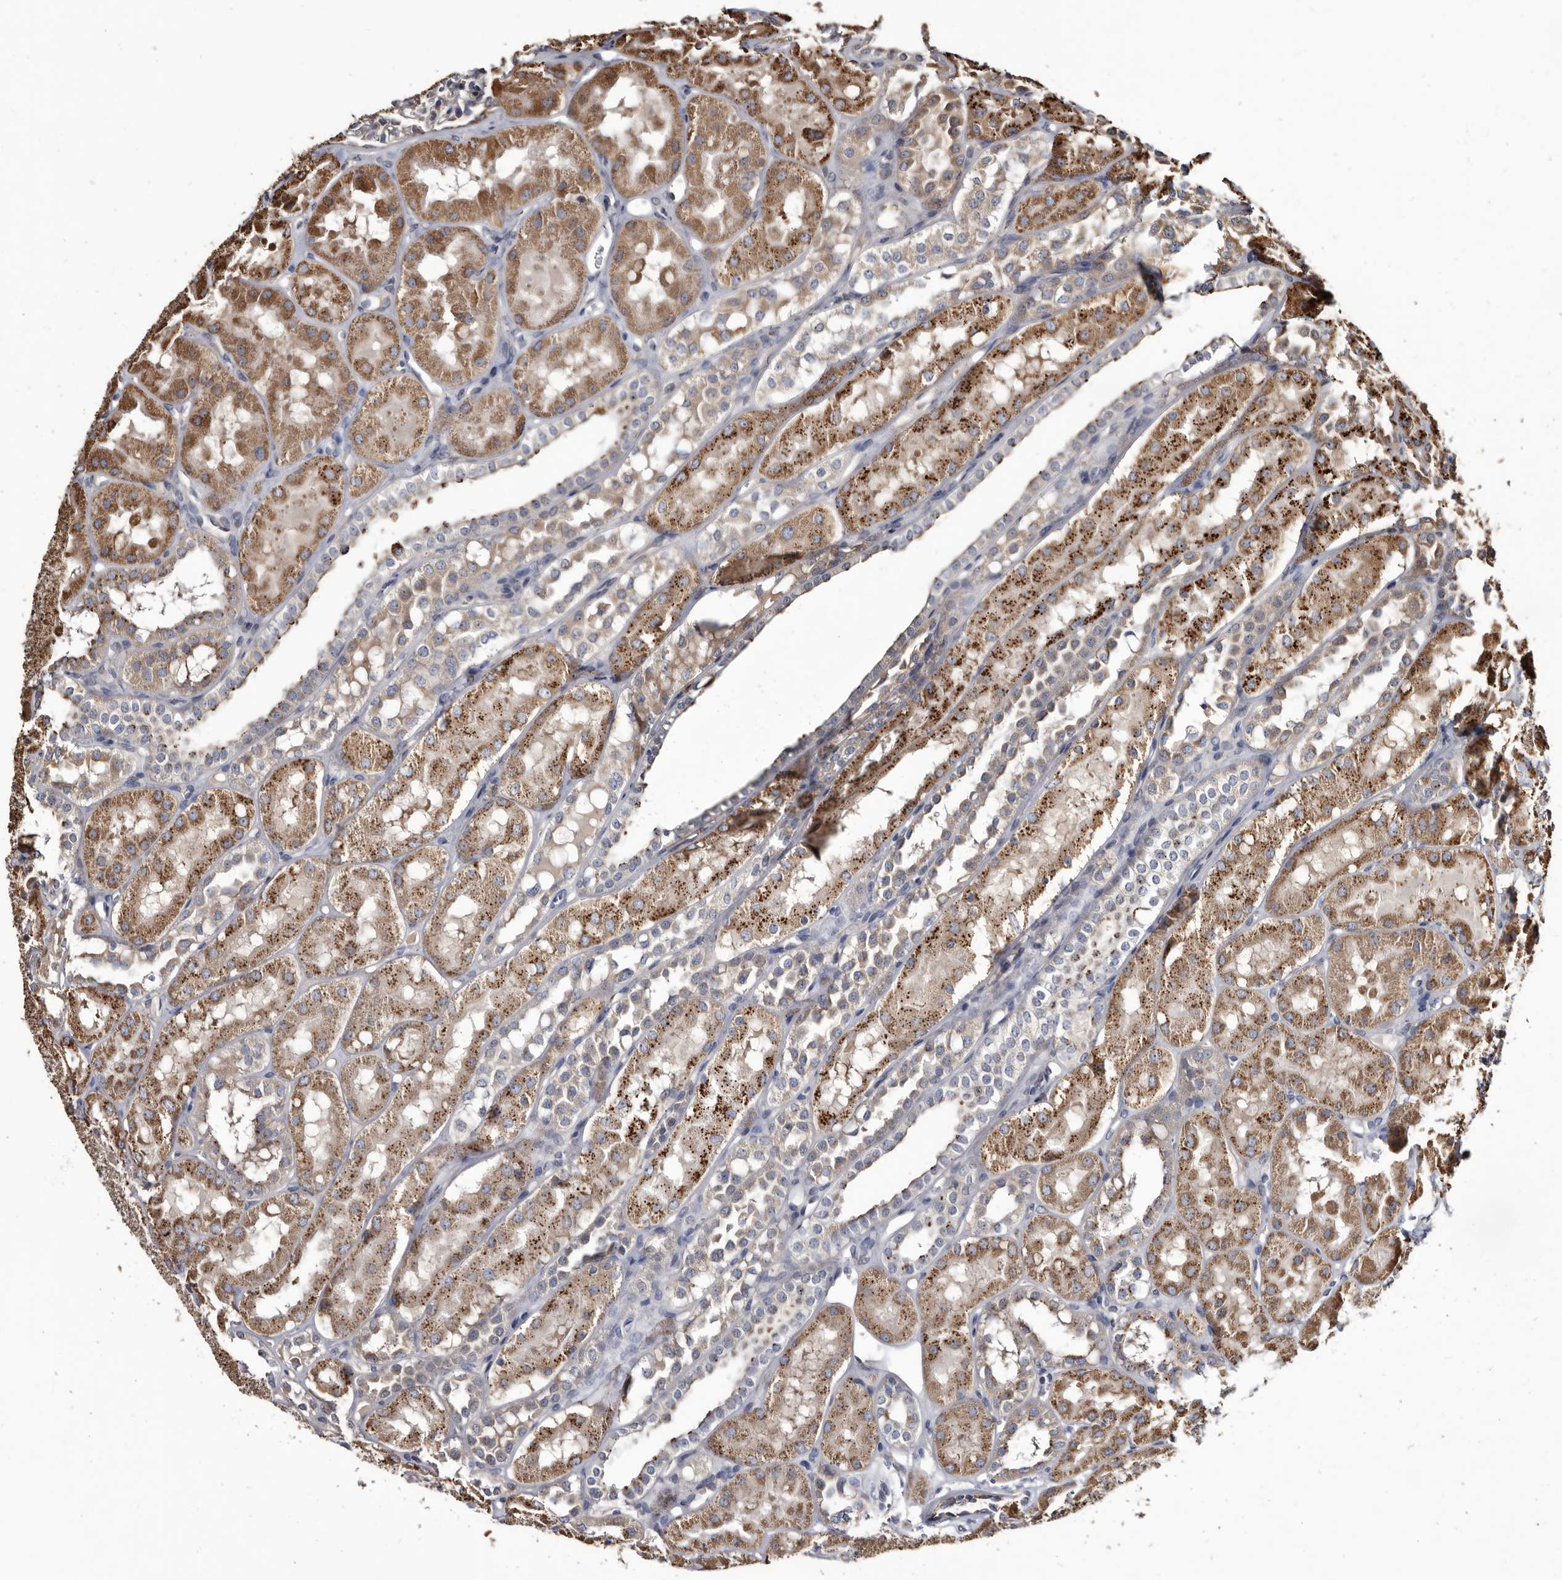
{"staining": {"intensity": "negative", "quantity": "none", "location": "none"}, "tissue": "kidney", "cell_type": "Cells in glomeruli", "image_type": "normal", "snomed": [{"axis": "morphology", "description": "Normal tissue, NOS"}, {"axis": "topography", "description": "Kidney"}], "caption": "Immunohistochemistry image of unremarkable kidney: human kidney stained with DAB (3,3'-diaminobenzidine) shows no significant protein staining in cells in glomeruli.", "gene": "CTSA", "patient": {"sex": "male", "age": 16}}